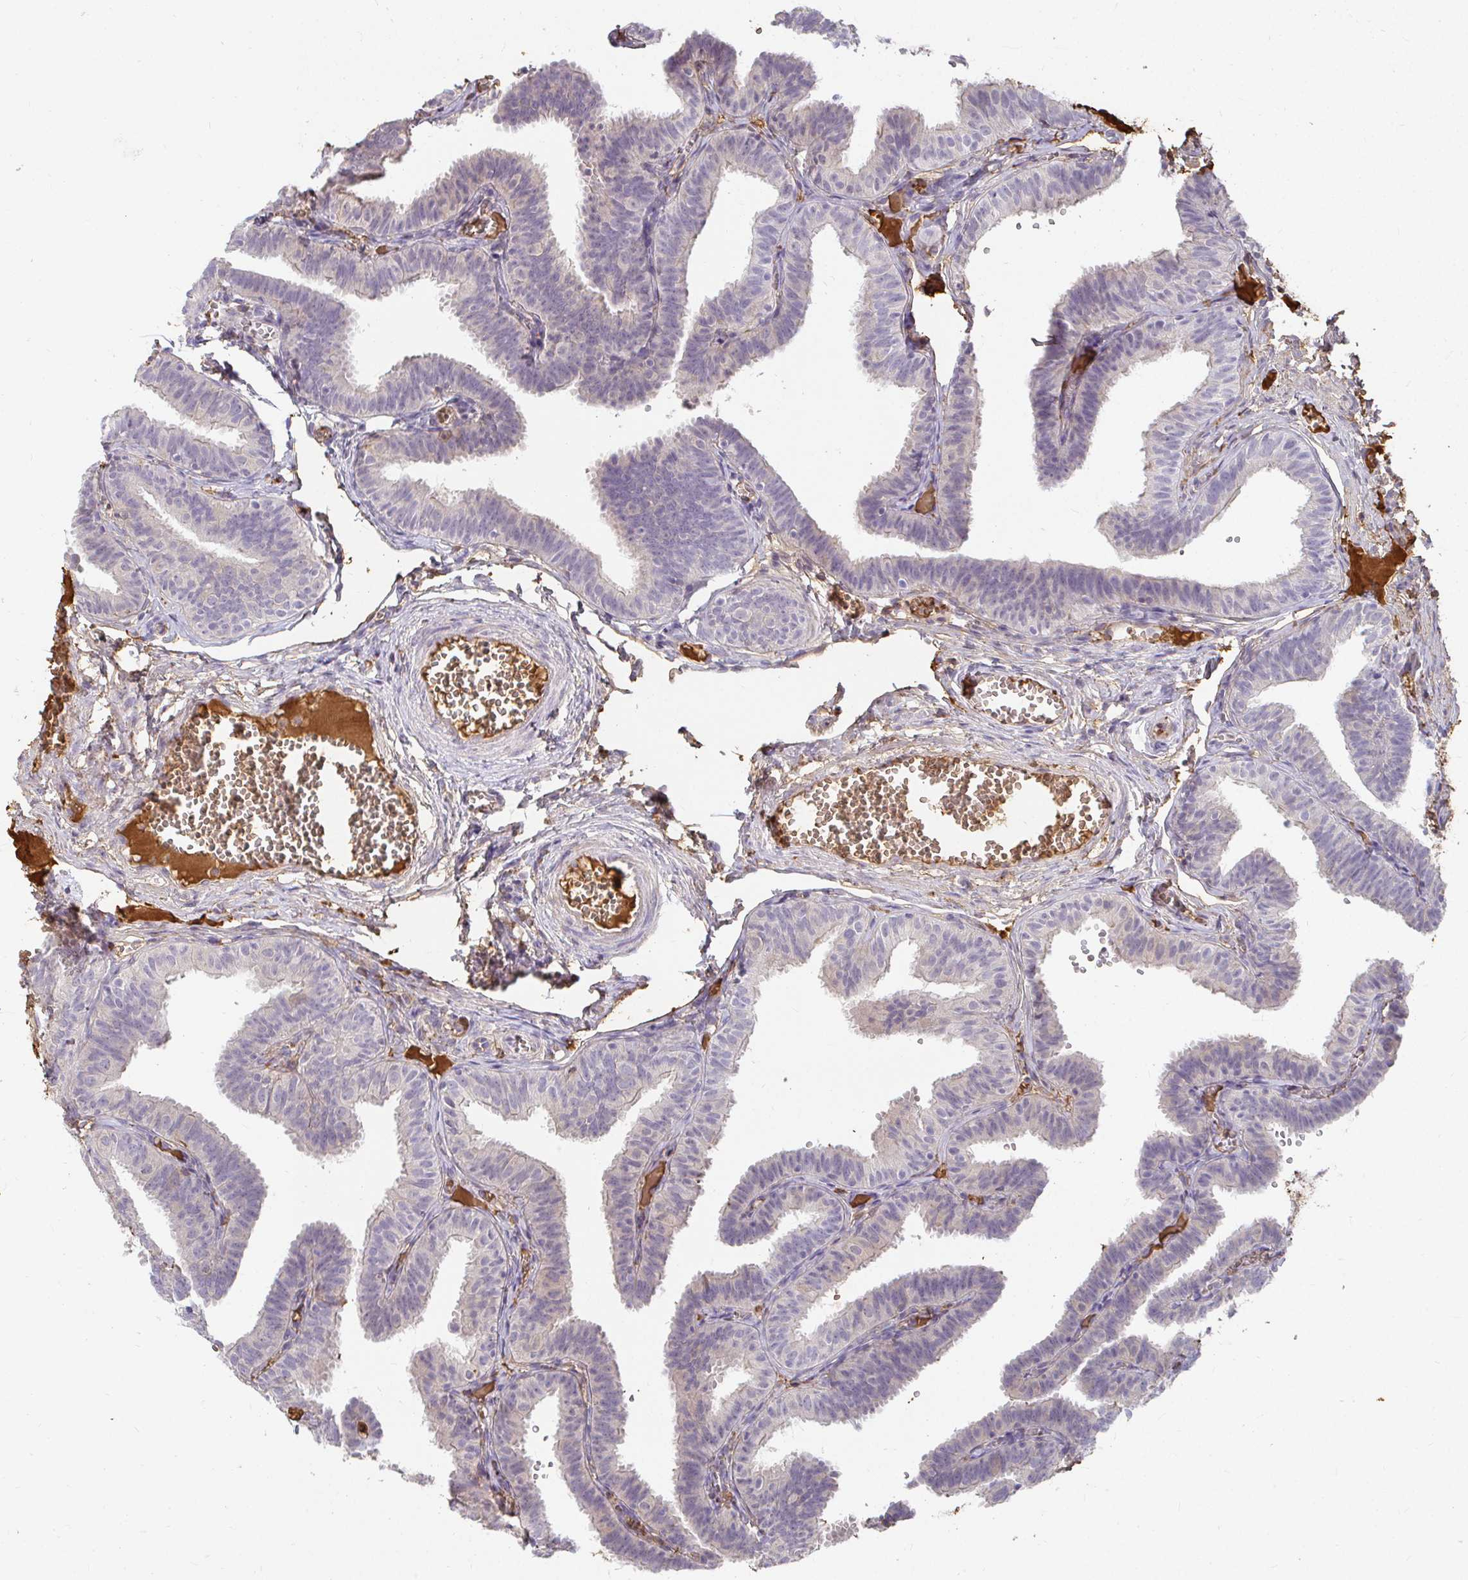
{"staining": {"intensity": "negative", "quantity": "none", "location": "none"}, "tissue": "fallopian tube", "cell_type": "Glandular cells", "image_type": "normal", "snomed": [{"axis": "morphology", "description": "Normal tissue, NOS"}, {"axis": "topography", "description": "Fallopian tube"}], "caption": "IHC photomicrograph of normal fallopian tube: human fallopian tube stained with DAB (3,3'-diaminobenzidine) displays no significant protein staining in glandular cells.", "gene": "LOXL4", "patient": {"sex": "female", "age": 25}}